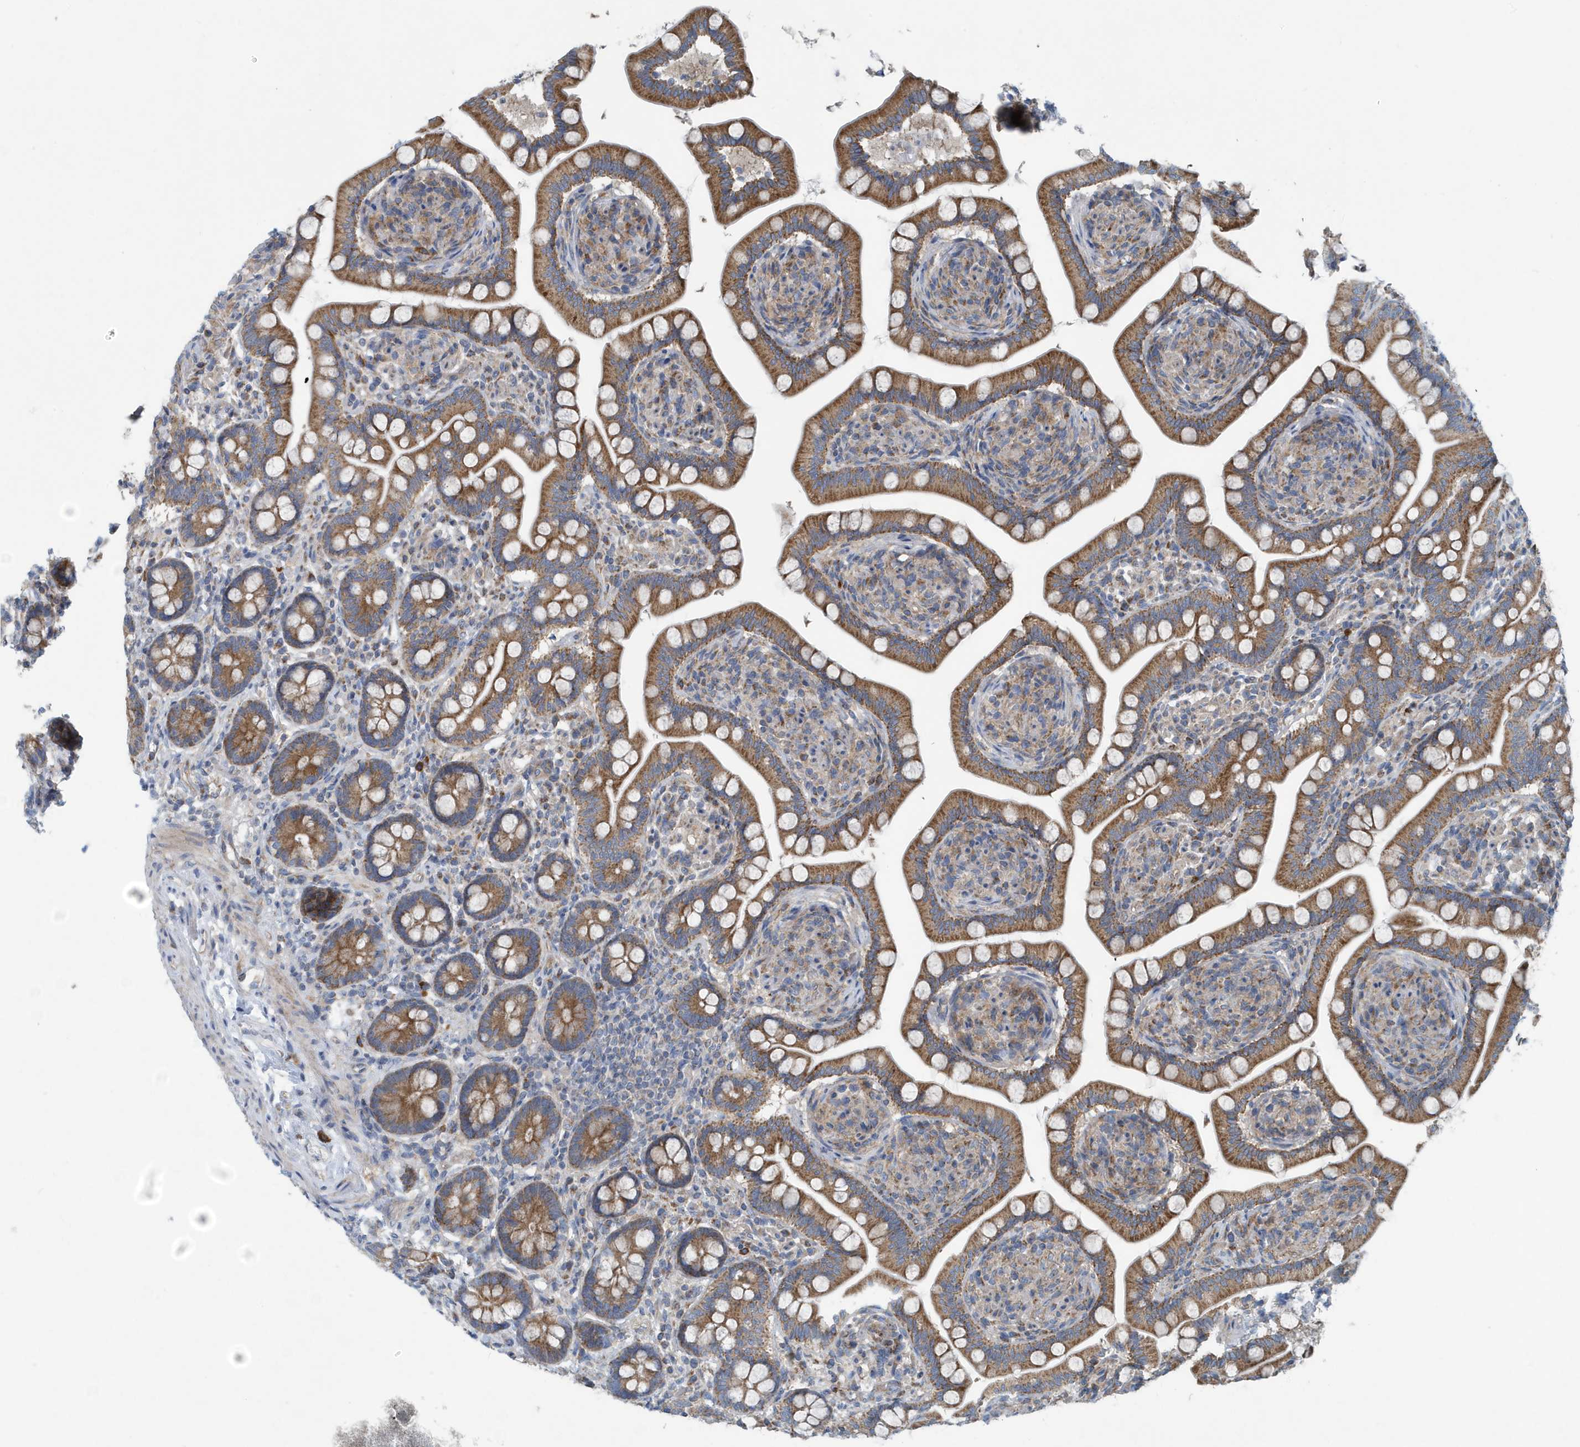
{"staining": {"intensity": "moderate", "quantity": ">75%", "location": "cytoplasmic/membranous"}, "tissue": "small intestine", "cell_type": "Glandular cells", "image_type": "normal", "snomed": [{"axis": "morphology", "description": "Normal tissue, NOS"}, {"axis": "topography", "description": "Small intestine"}], "caption": "Protein staining demonstrates moderate cytoplasmic/membranous expression in about >75% of glandular cells in normal small intestine.", "gene": "PPM1M", "patient": {"sex": "female", "age": 64}}